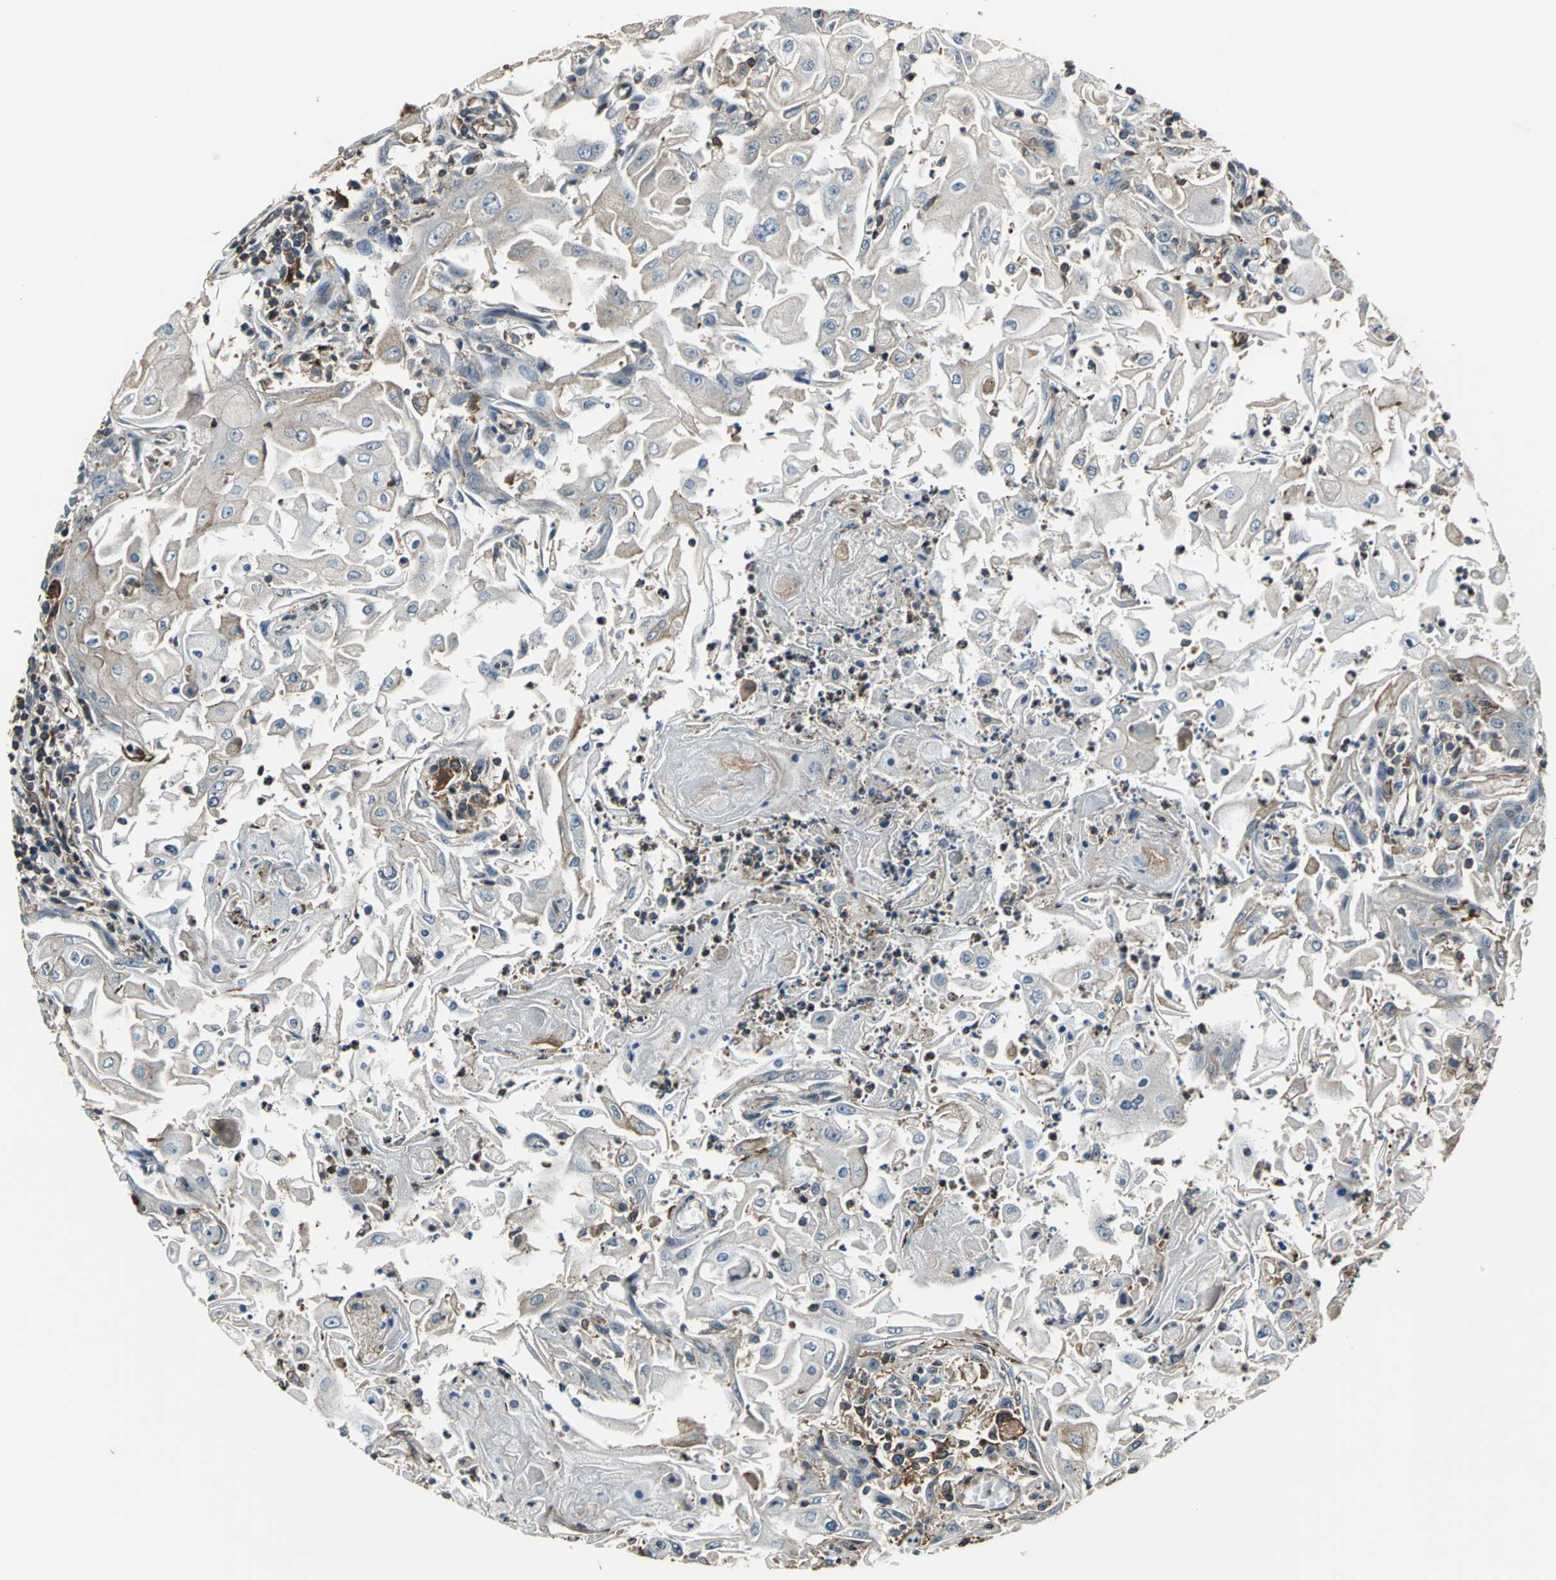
{"staining": {"intensity": "weak", "quantity": "25%-75%", "location": "cytoplasmic/membranous"}, "tissue": "head and neck cancer", "cell_type": "Tumor cells", "image_type": "cancer", "snomed": [{"axis": "morphology", "description": "Squamous cell carcinoma, NOS"}, {"axis": "topography", "description": "Oral tissue"}, {"axis": "topography", "description": "Head-Neck"}], "caption": "Protein expression analysis of head and neck cancer reveals weak cytoplasmic/membranous expression in approximately 25%-75% of tumor cells.", "gene": "PARVA", "patient": {"sex": "female", "age": 76}}